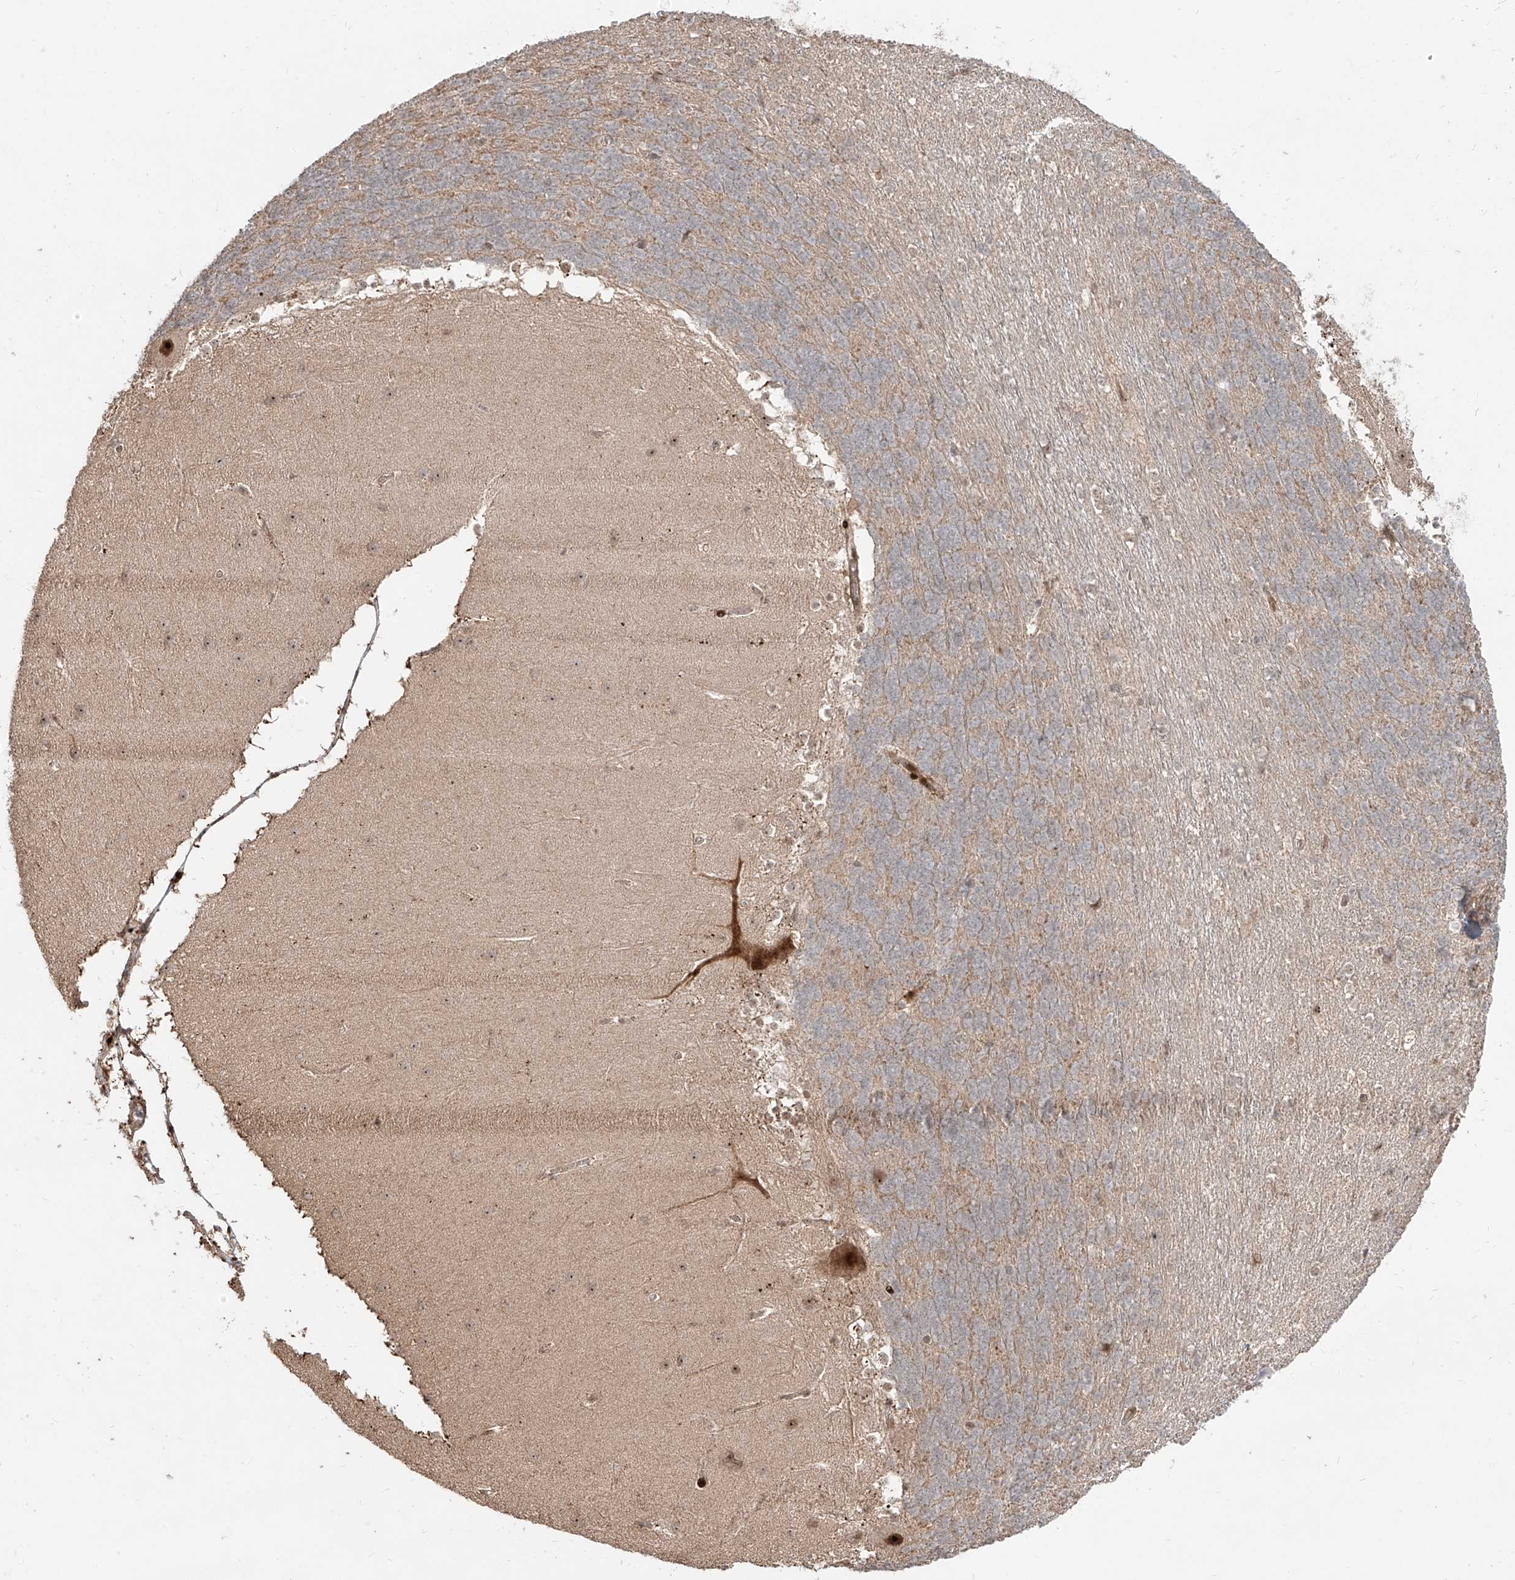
{"staining": {"intensity": "weak", "quantity": "25%-75%", "location": "cytoplasmic/membranous"}, "tissue": "cerebellum", "cell_type": "Cells in granular layer", "image_type": "normal", "snomed": [{"axis": "morphology", "description": "Normal tissue, NOS"}, {"axis": "topography", "description": "Cerebellum"}], "caption": "DAB (3,3'-diaminobenzidine) immunohistochemical staining of unremarkable human cerebellum shows weak cytoplasmic/membranous protein positivity in about 25%-75% of cells in granular layer.", "gene": "ZNF710", "patient": {"sex": "female", "age": 19}}